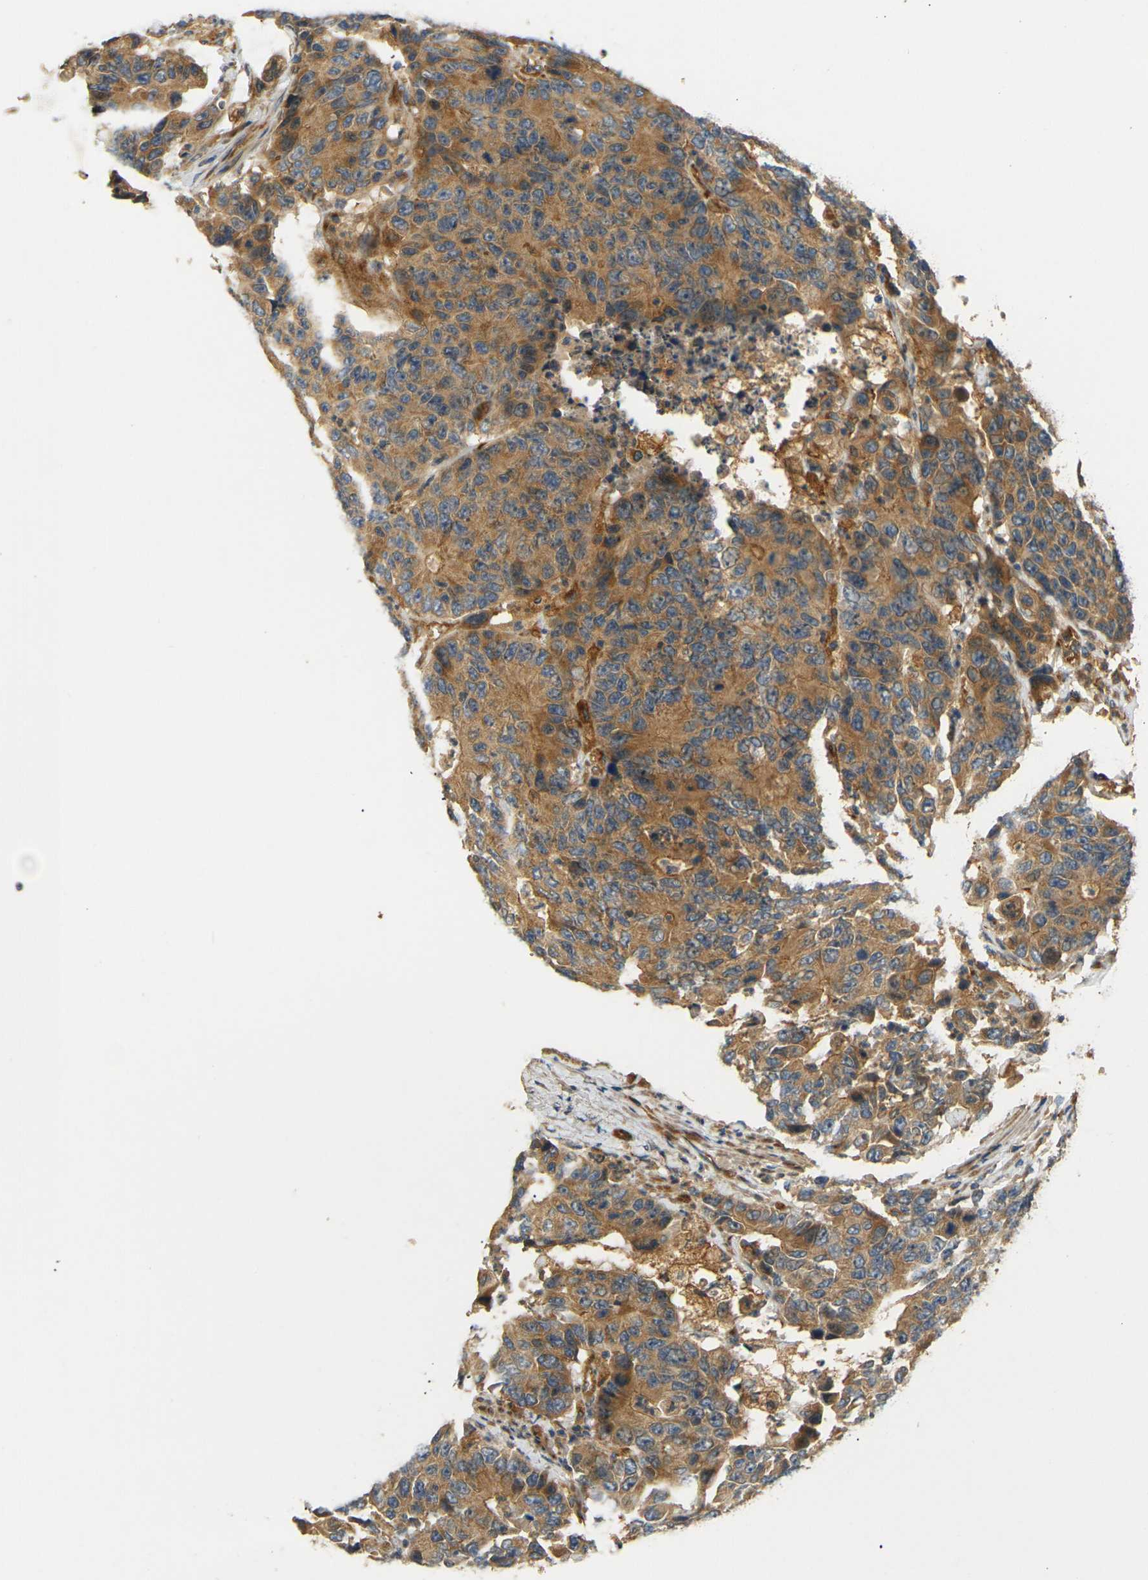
{"staining": {"intensity": "moderate", "quantity": ">75%", "location": "cytoplasmic/membranous"}, "tissue": "colorectal cancer", "cell_type": "Tumor cells", "image_type": "cancer", "snomed": [{"axis": "morphology", "description": "Adenocarcinoma, NOS"}, {"axis": "topography", "description": "Colon"}], "caption": "DAB immunohistochemical staining of colorectal cancer exhibits moderate cytoplasmic/membranous protein staining in approximately >75% of tumor cells. (Brightfield microscopy of DAB IHC at high magnification).", "gene": "LRCH3", "patient": {"sex": "female", "age": 86}}